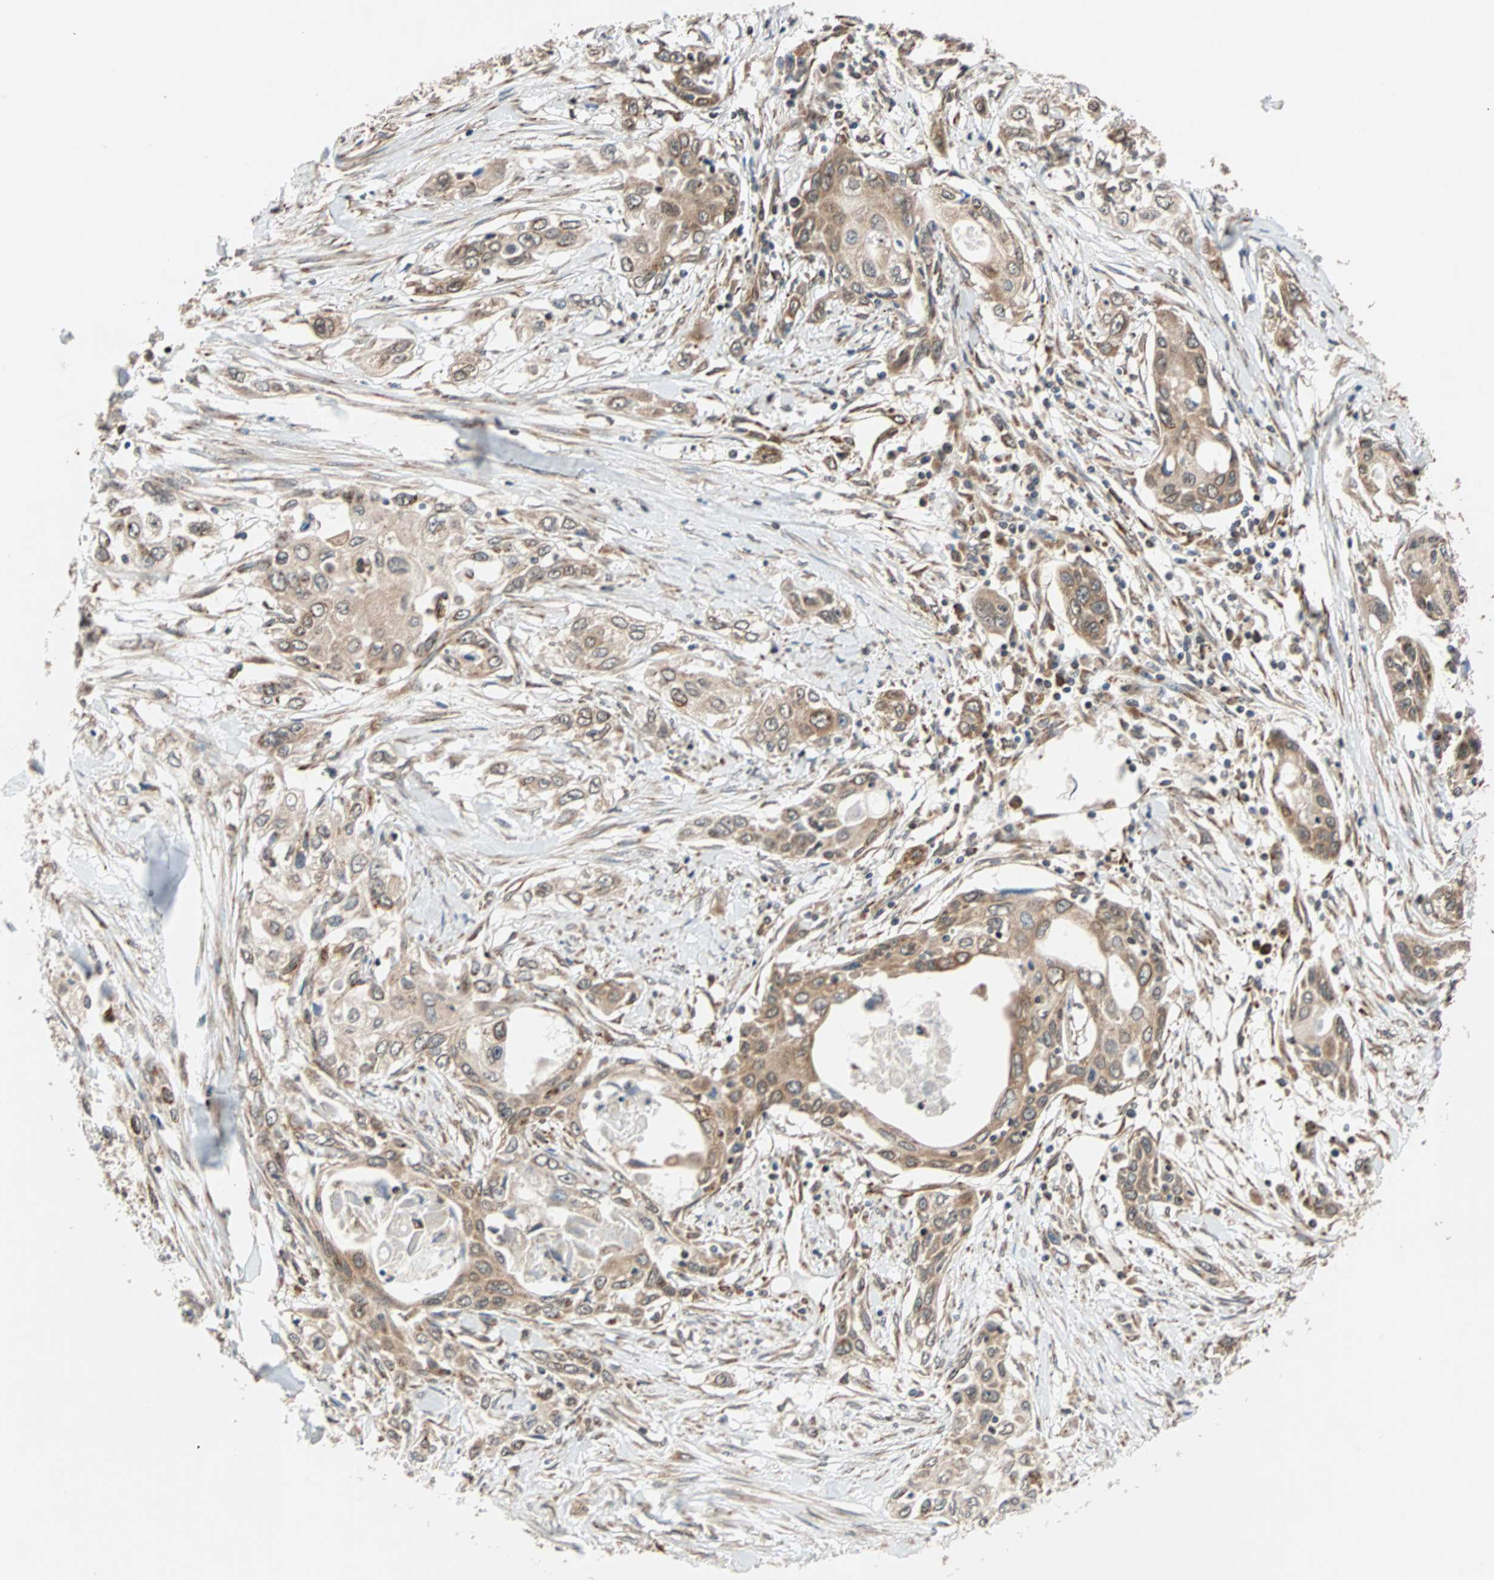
{"staining": {"intensity": "moderate", "quantity": ">75%", "location": "cytoplasmic/membranous"}, "tissue": "pancreatic cancer", "cell_type": "Tumor cells", "image_type": "cancer", "snomed": [{"axis": "morphology", "description": "Adenocarcinoma, NOS"}, {"axis": "topography", "description": "Pancreas"}], "caption": "Brown immunohistochemical staining in pancreatic cancer (adenocarcinoma) exhibits moderate cytoplasmic/membranous positivity in about >75% of tumor cells. (Stains: DAB (3,3'-diaminobenzidine) in brown, nuclei in blue, Microscopy: brightfield microscopy at high magnification).", "gene": "AUP1", "patient": {"sex": "female", "age": 70}}